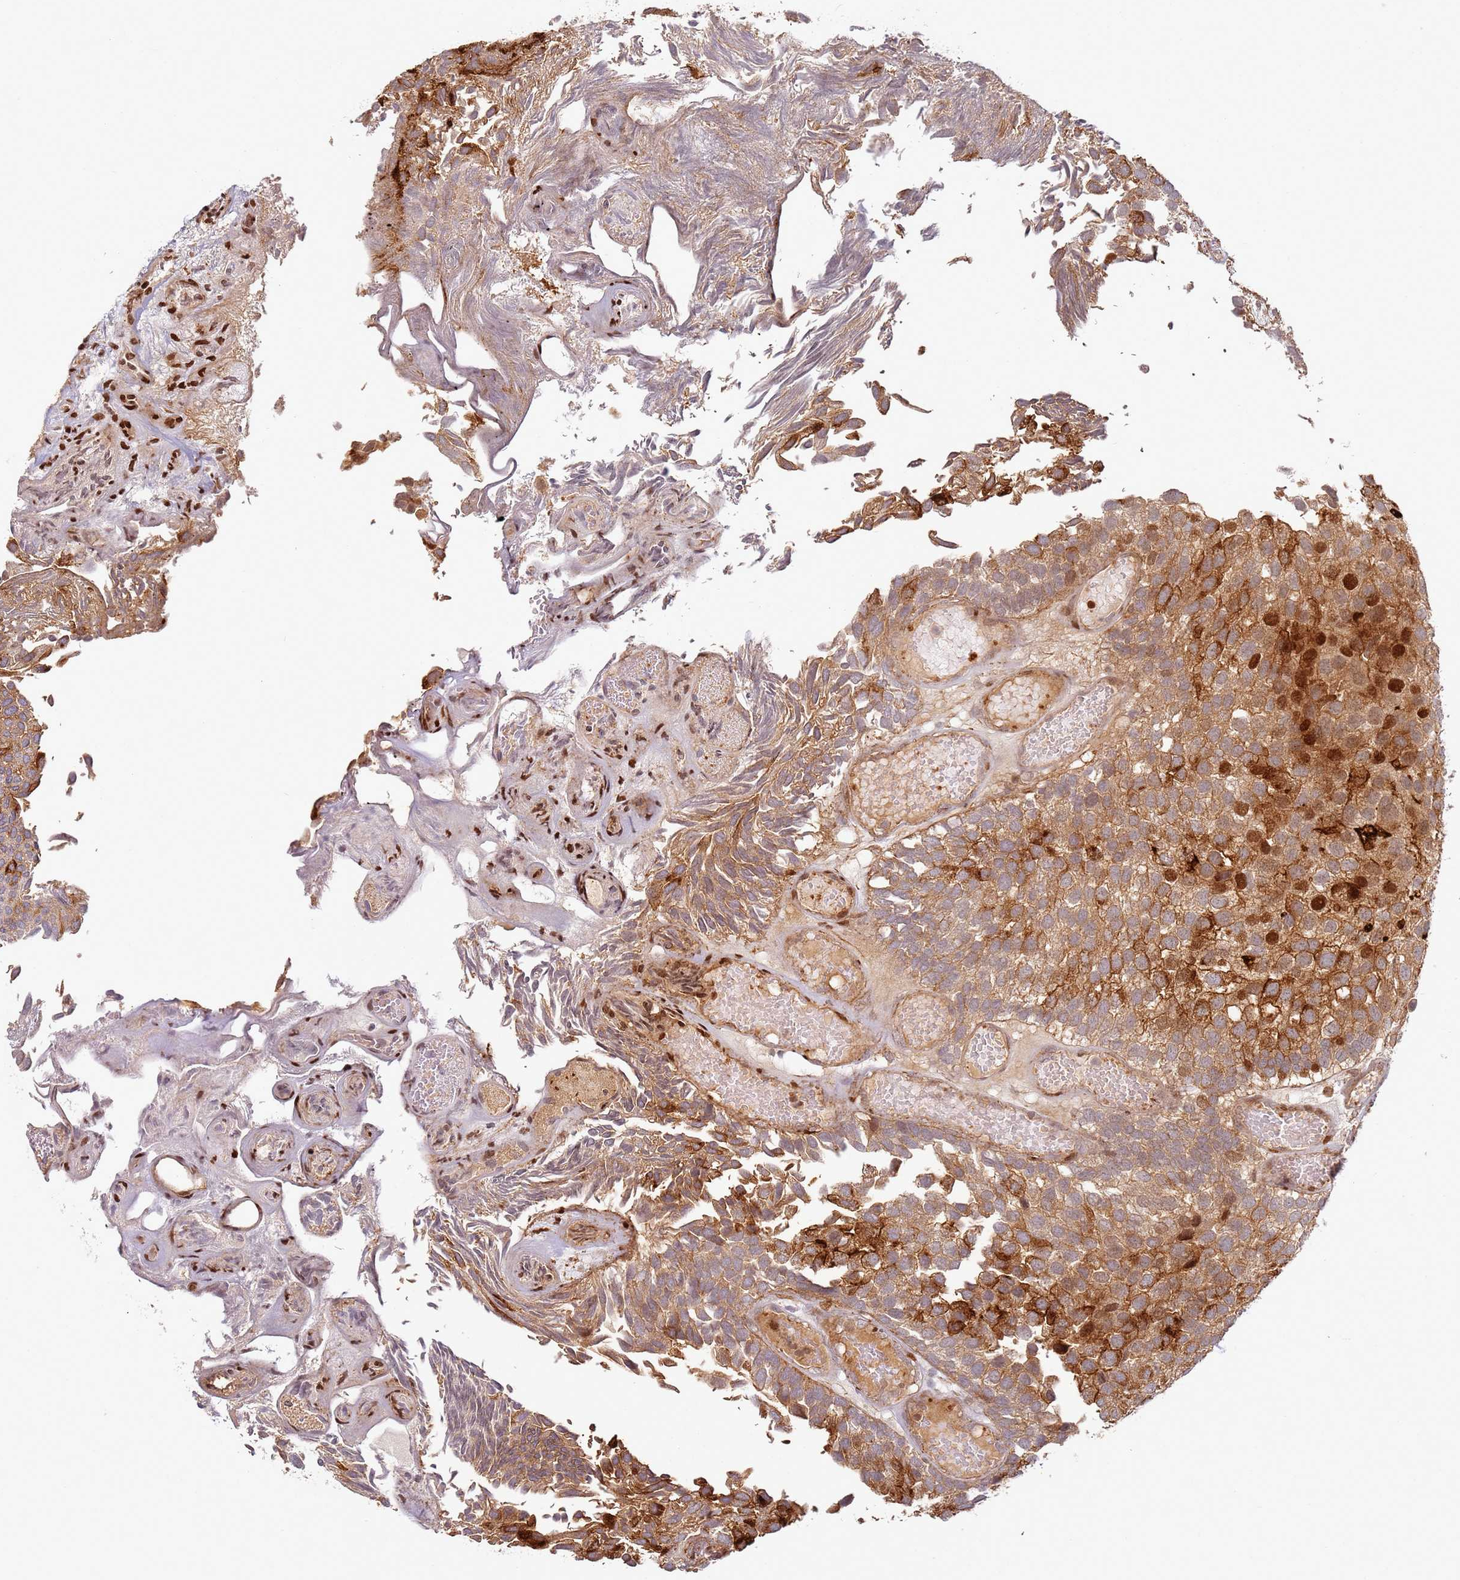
{"staining": {"intensity": "strong", "quantity": ">75%", "location": "cytoplasmic/membranous,nuclear"}, "tissue": "urothelial cancer", "cell_type": "Tumor cells", "image_type": "cancer", "snomed": [{"axis": "morphology", "description": "Urothelial carcinoma, Low grade"}, {"axis": "topography", "description": "Urinary bladder"}], "caption": "Immunohistochemical staining of human low-grade urothelial carcinoma exhibits strong cytoplasmic/membranous and nuclear protein staining in about >75% of tumor cells.", "gene": "TMEM233", "patient": {"sex": "male", "age": 89}}